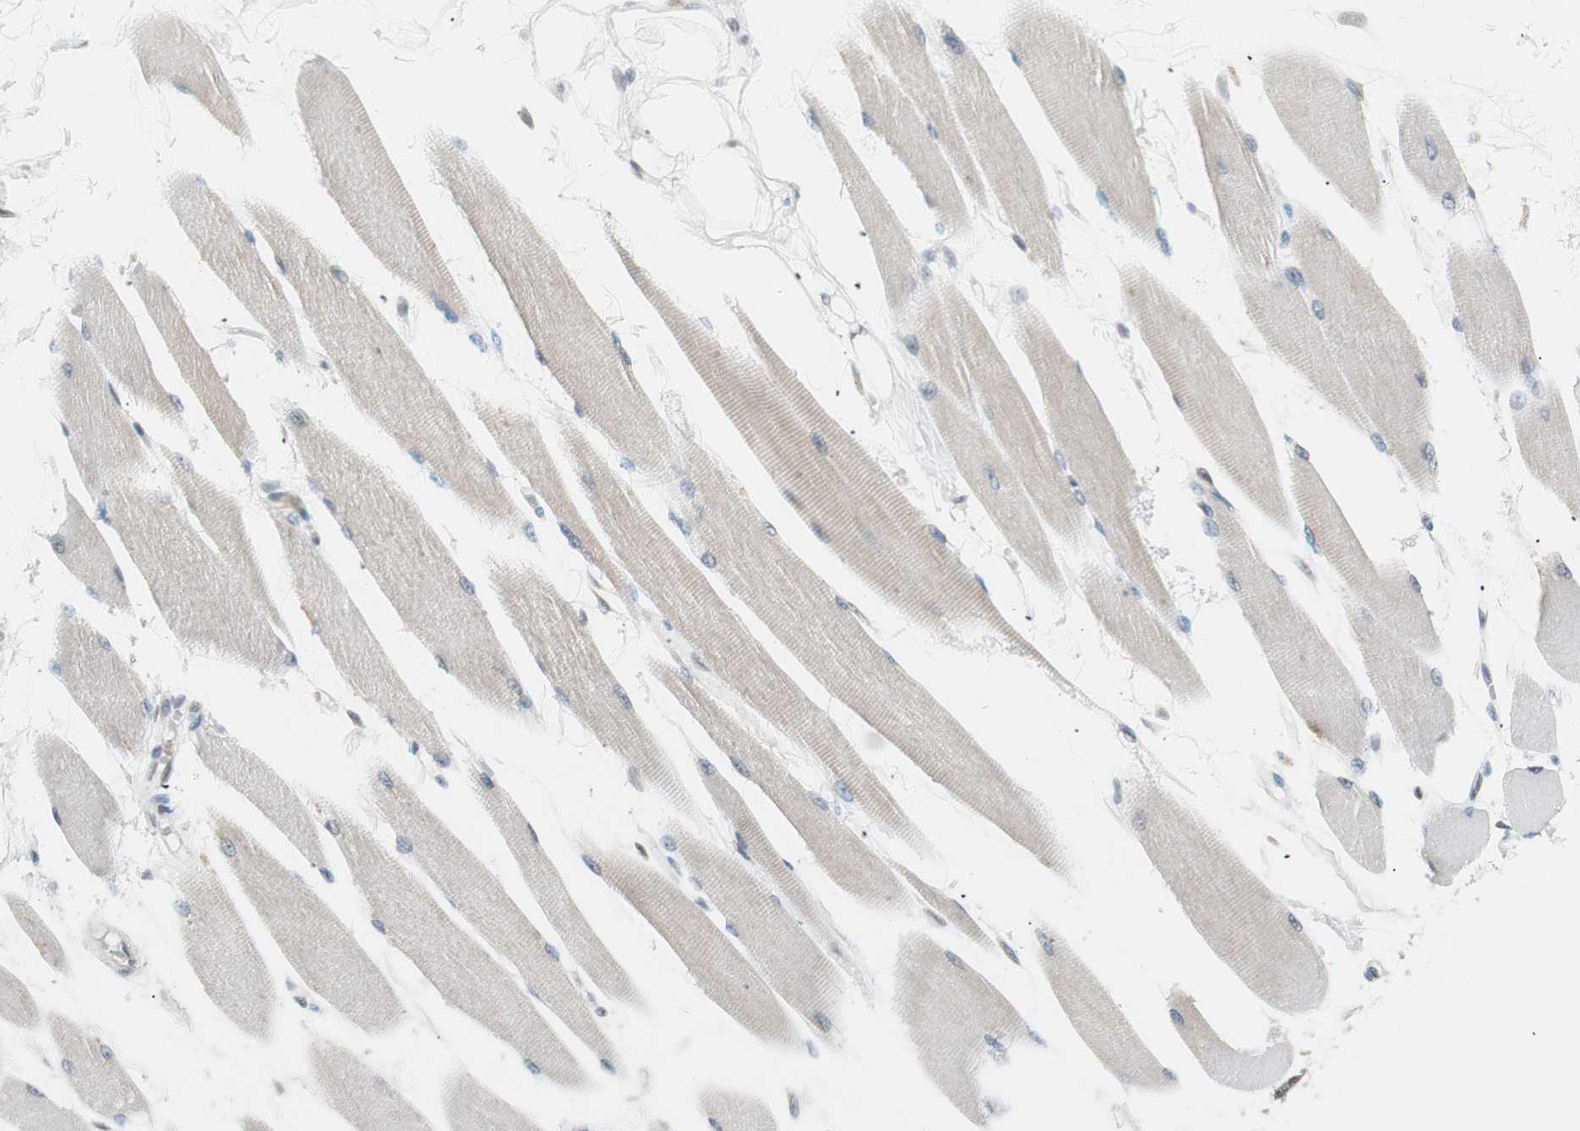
{"staining": {"intensity": "weak", "quantity": "<25%", "location": "cytoplasmic/membranous"}, "tissue": "skeletal muscle", "cell_type": "Myocytes", "image_type": "normal", "snomed": [{"axis": "morphology", "description": "Normal tissue, NOS"}, {"axis": "topography", "description": "Skeletal muscle"}, {"axis": "topography", "description": "Peripheral nerve tissue"}], "caption": "High power microscopy micrograph of an IHC photomicrograph of benign skeletal muscle, revealing no significant positivity in myocytes. Nuclei are stained in blue.", "gene": "UBE2I", "patient": {"sex": "female", "age": 84}}